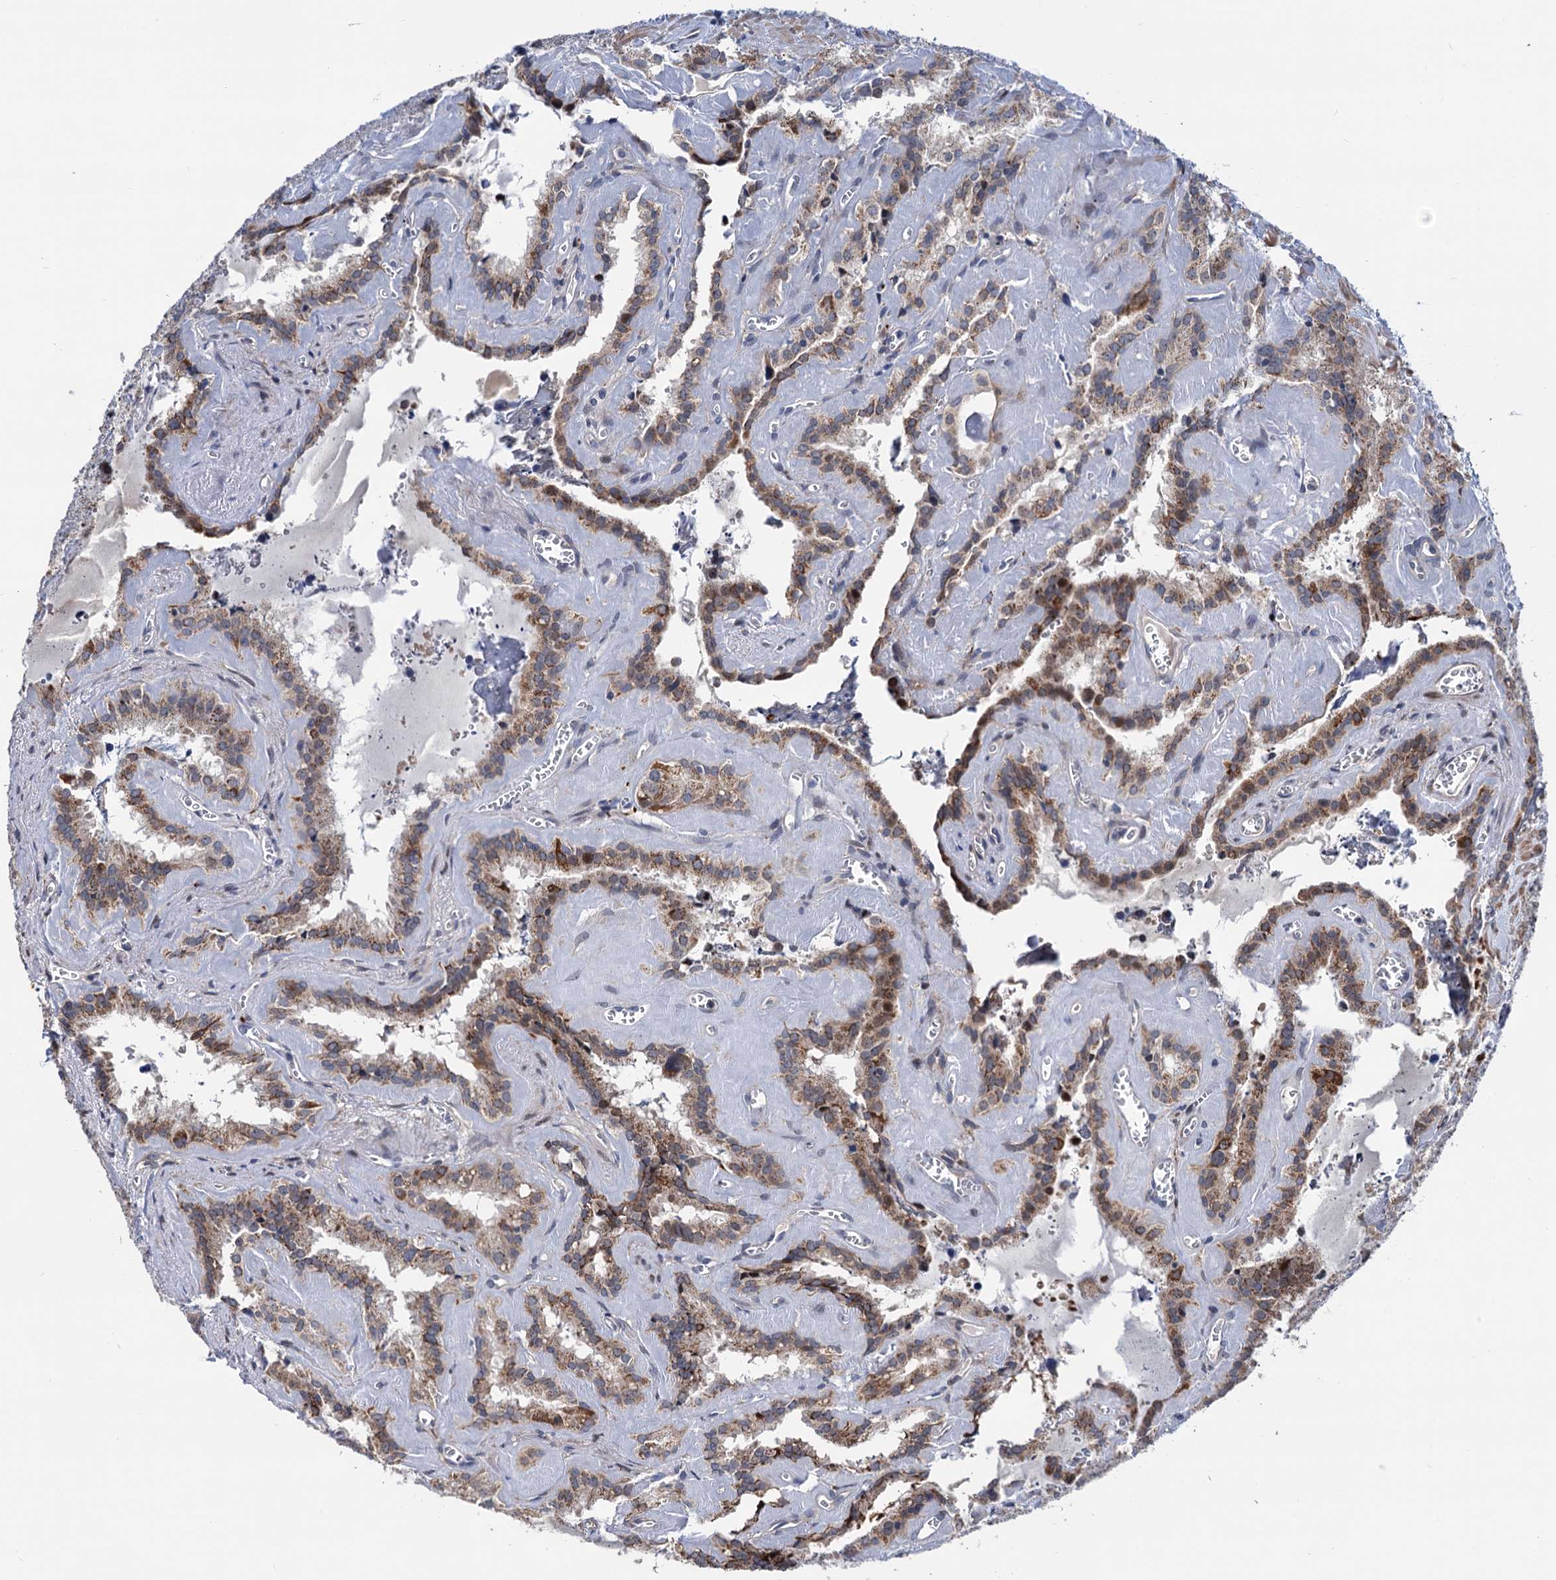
{"staining": {"intensity": "moderate", "quantity": ">75%", "location": "cytoplasmic/membranous"}, "tissue": "seminal vesicle", "cell_type": "Glandular cells", "image_type": "normal", "snomed": [{"axis": "morphology", "description": "Normal tissue, NOS"}, {"axis": "topography", "description": "Prostate"}, {"axis": "topography", "description": "Seminal veicle"}], "caption": "DAB (3,3'-diaminobenzidine) immunohistochemical staining of unremarkable seminal vesicle displays moderate cytoplasmic/membranous protein staining in about >75% of glandular cells. (DAB IHC, brown staining for protein, blue staining for nuclei).", "gene": "UBR1", "patient": {"sex": "male", "age": 59}}